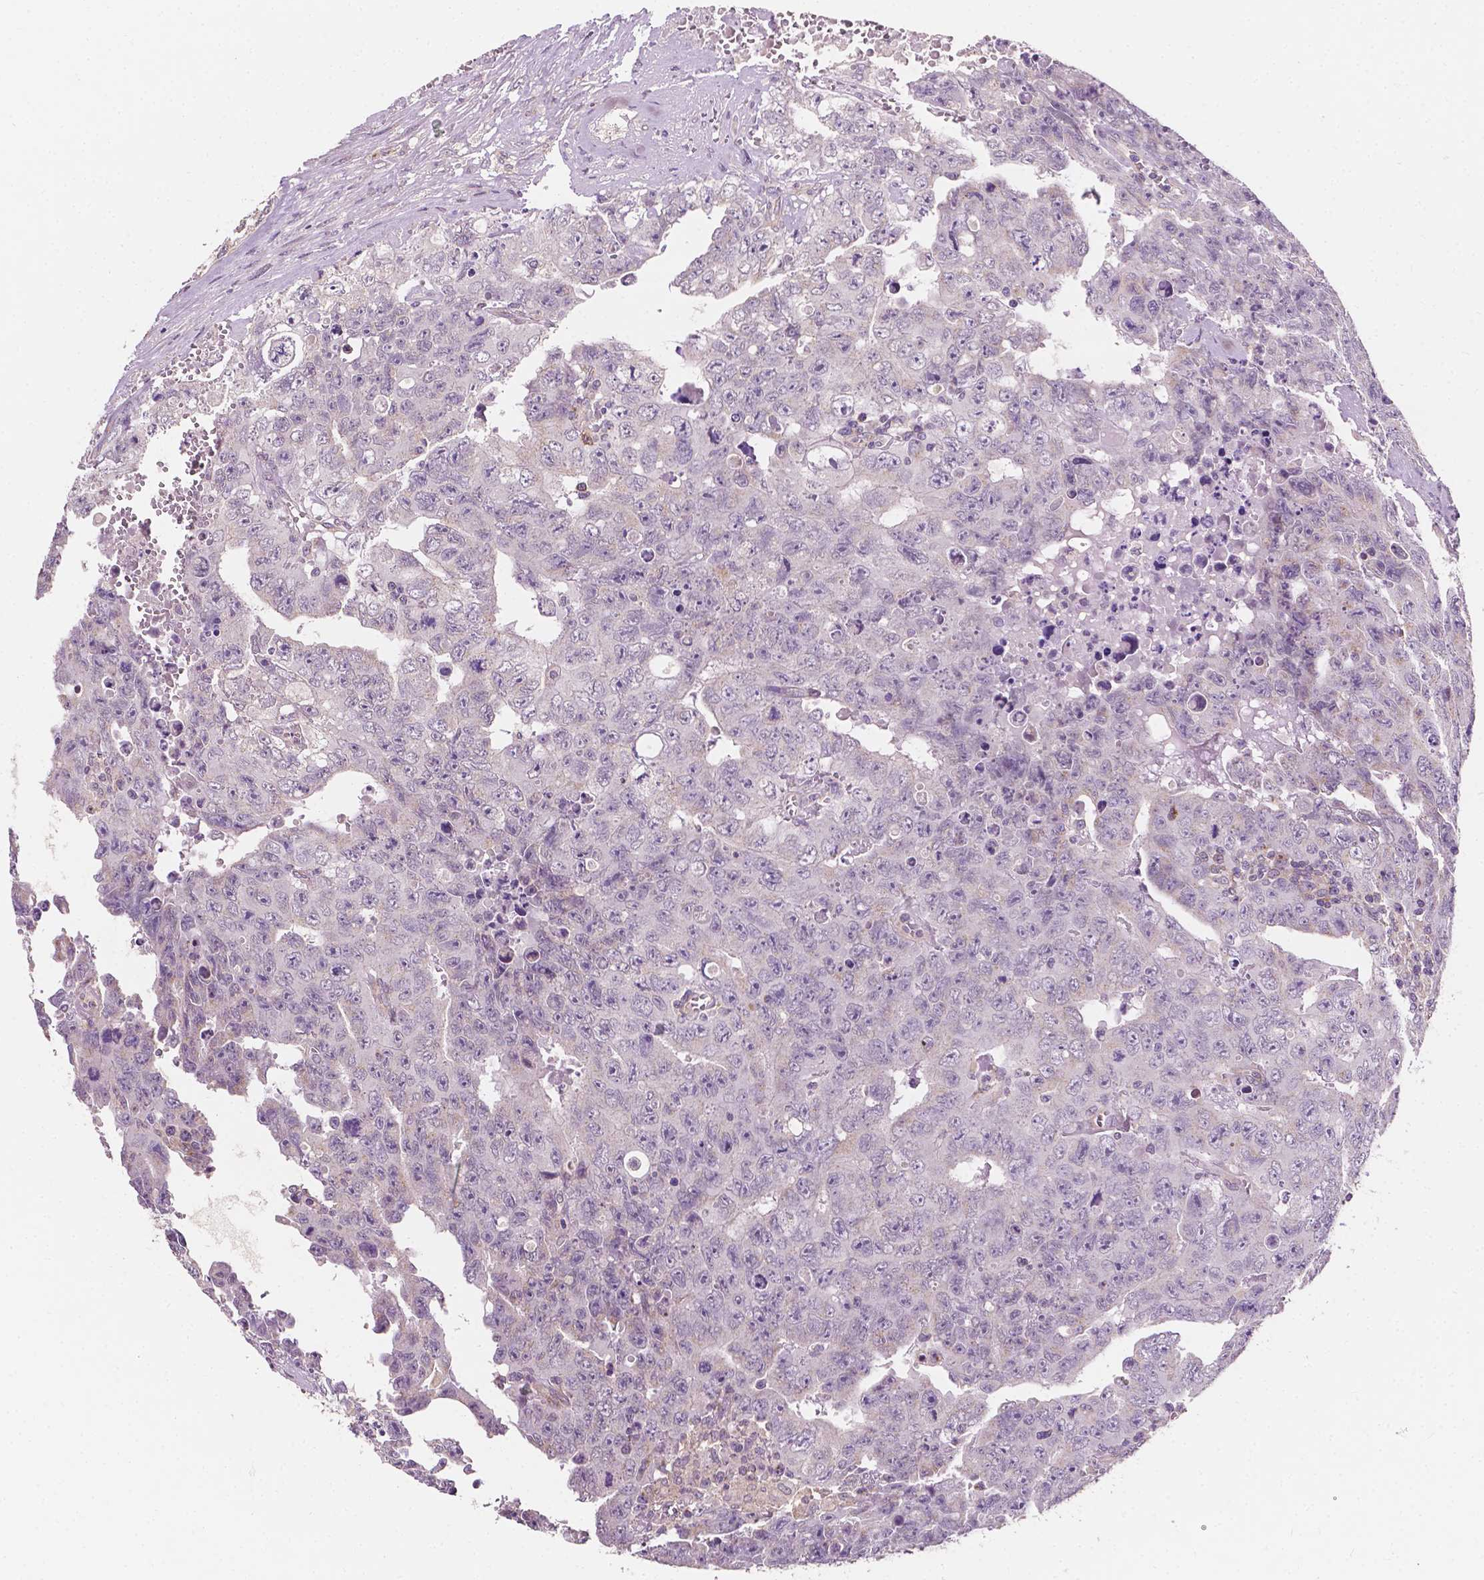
{"staining": {"intensity": "negative", "quantity": "none", "location": "none"}, "tissue": "testis cancer", "cell_type": "Tumor cells", "image_type": "cancer", "snomed": [{"axis": "morphology", "description": "Carcinoma, Embryonal, NOS"}, {"axis": "topography", "description": "Testis"}], "caption": "Human testis embryonal carcinoma stained for a protein using immunohistochemistry (IHC) shows no positivity in tumor cells.", "gene": "EBAG9", "patient": {"sex": "male", "age": 24}}